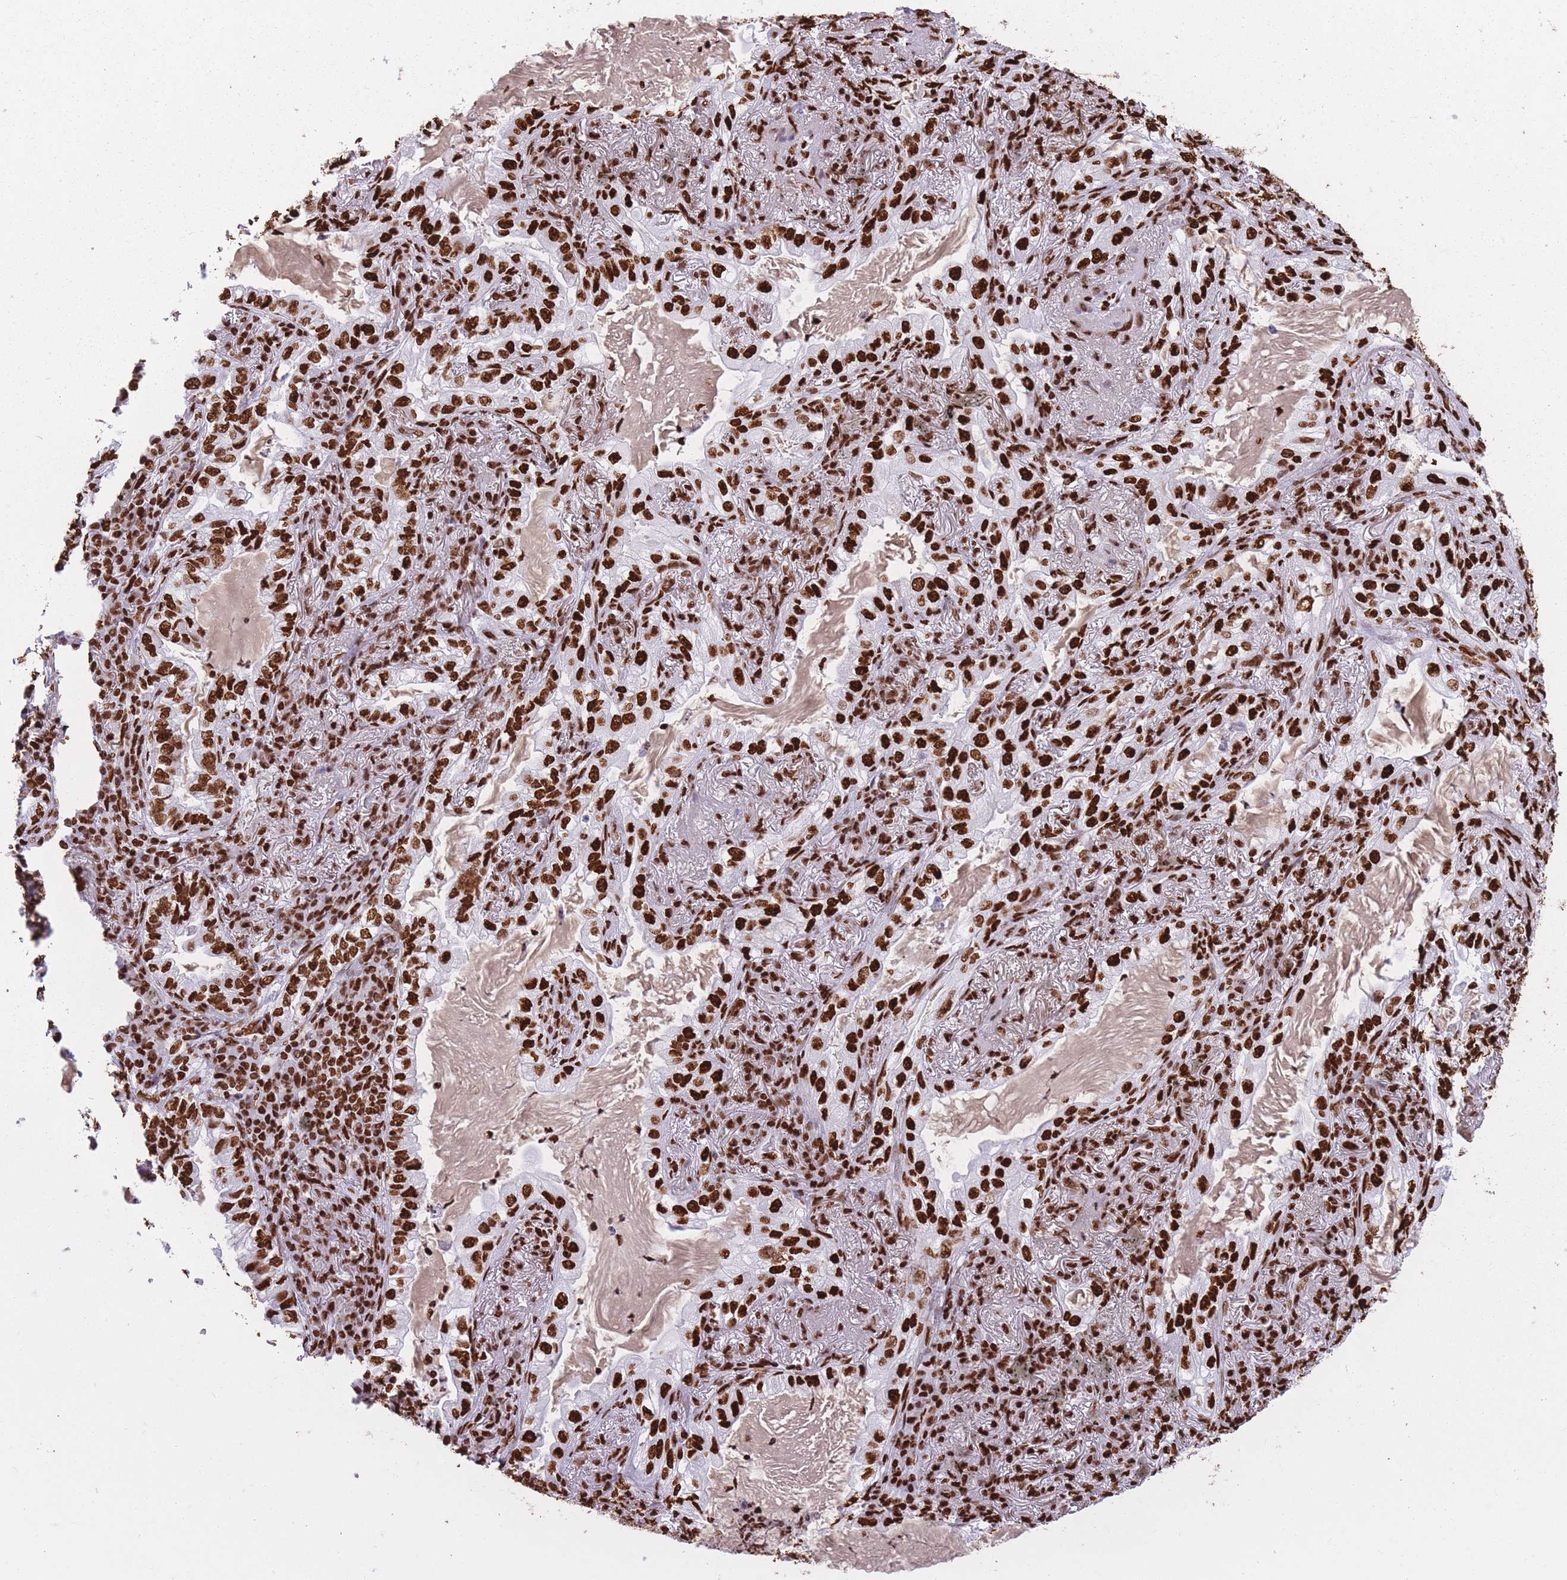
{"staining": {"intensity": "strong", "quantity": ">75%", "location": "nuclear"}, "tissue": "lung cancer", "cell_type": "Tumor cells", "image_type": "cancer", "snomed": [{"axis": "morphology", "description": "Adenocarcinoma, NOS"}, {"axis": "topography", "description": "Lung"}], "caption": "This is a micrograph of immunohistochemistry staining of lung cancer, which shows strong expression in the nuclear of tumor cells.", "gene": "HNRNPUL1", "patient": {"sex": "female", "age": 73}}